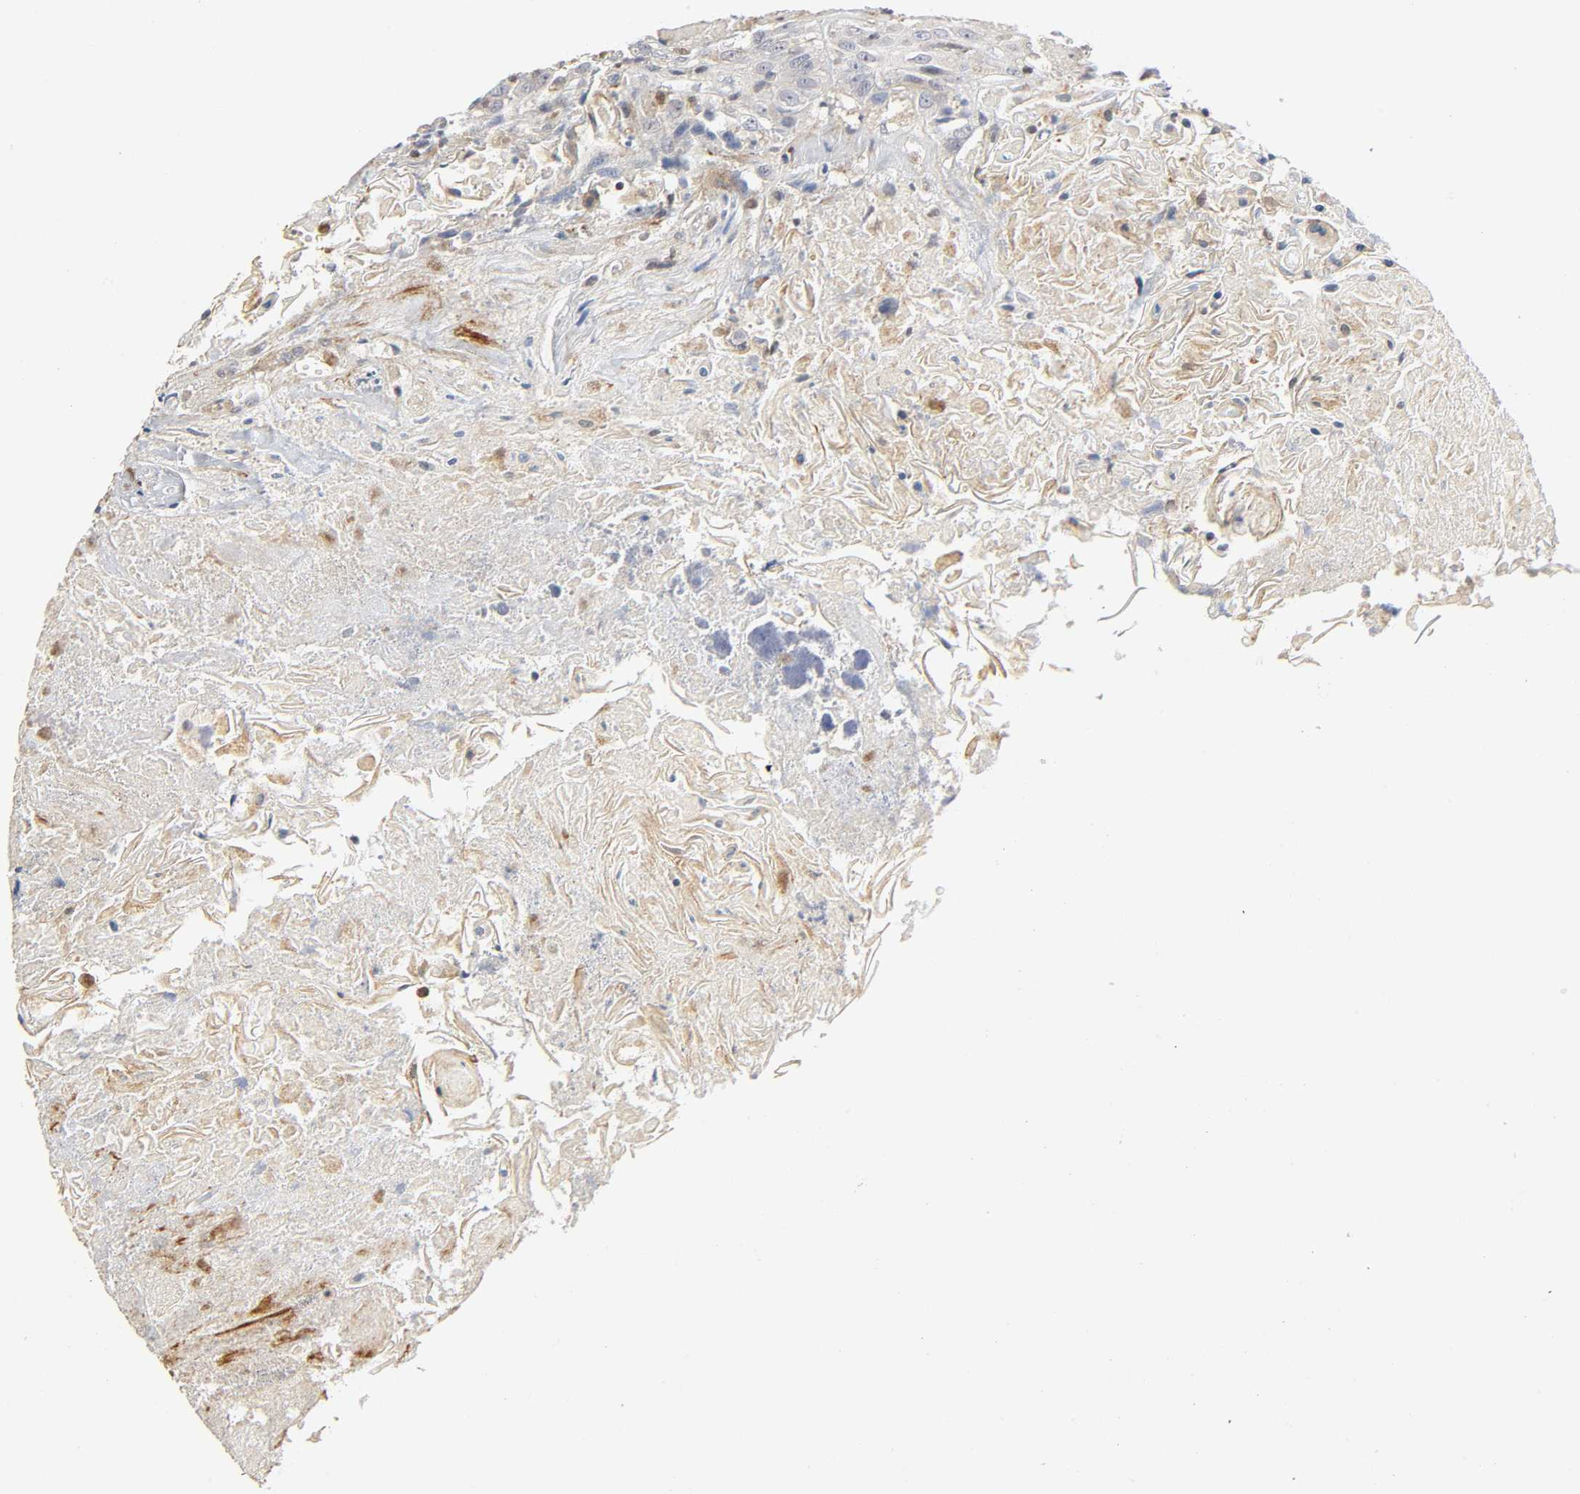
{"staining": {"intensity": "weak", "quantity": "<25%", "location": "cytoplasmic/membranous,nuclear"}, "tissue": "head and neck cancer", "cell_type": "Tumor cells", "image_type": "cancer", "snomed": [{"axis": "morphology", "description": "Squamous cell carcinoma, NOS"}, {"axis": "topography", "description": "Head-Neck"}], "caption": "There is no significant expression in tumor cells of head and neck cancer.", "gene": "CASP9", "patient": {"sex": "female", "age": 84}}